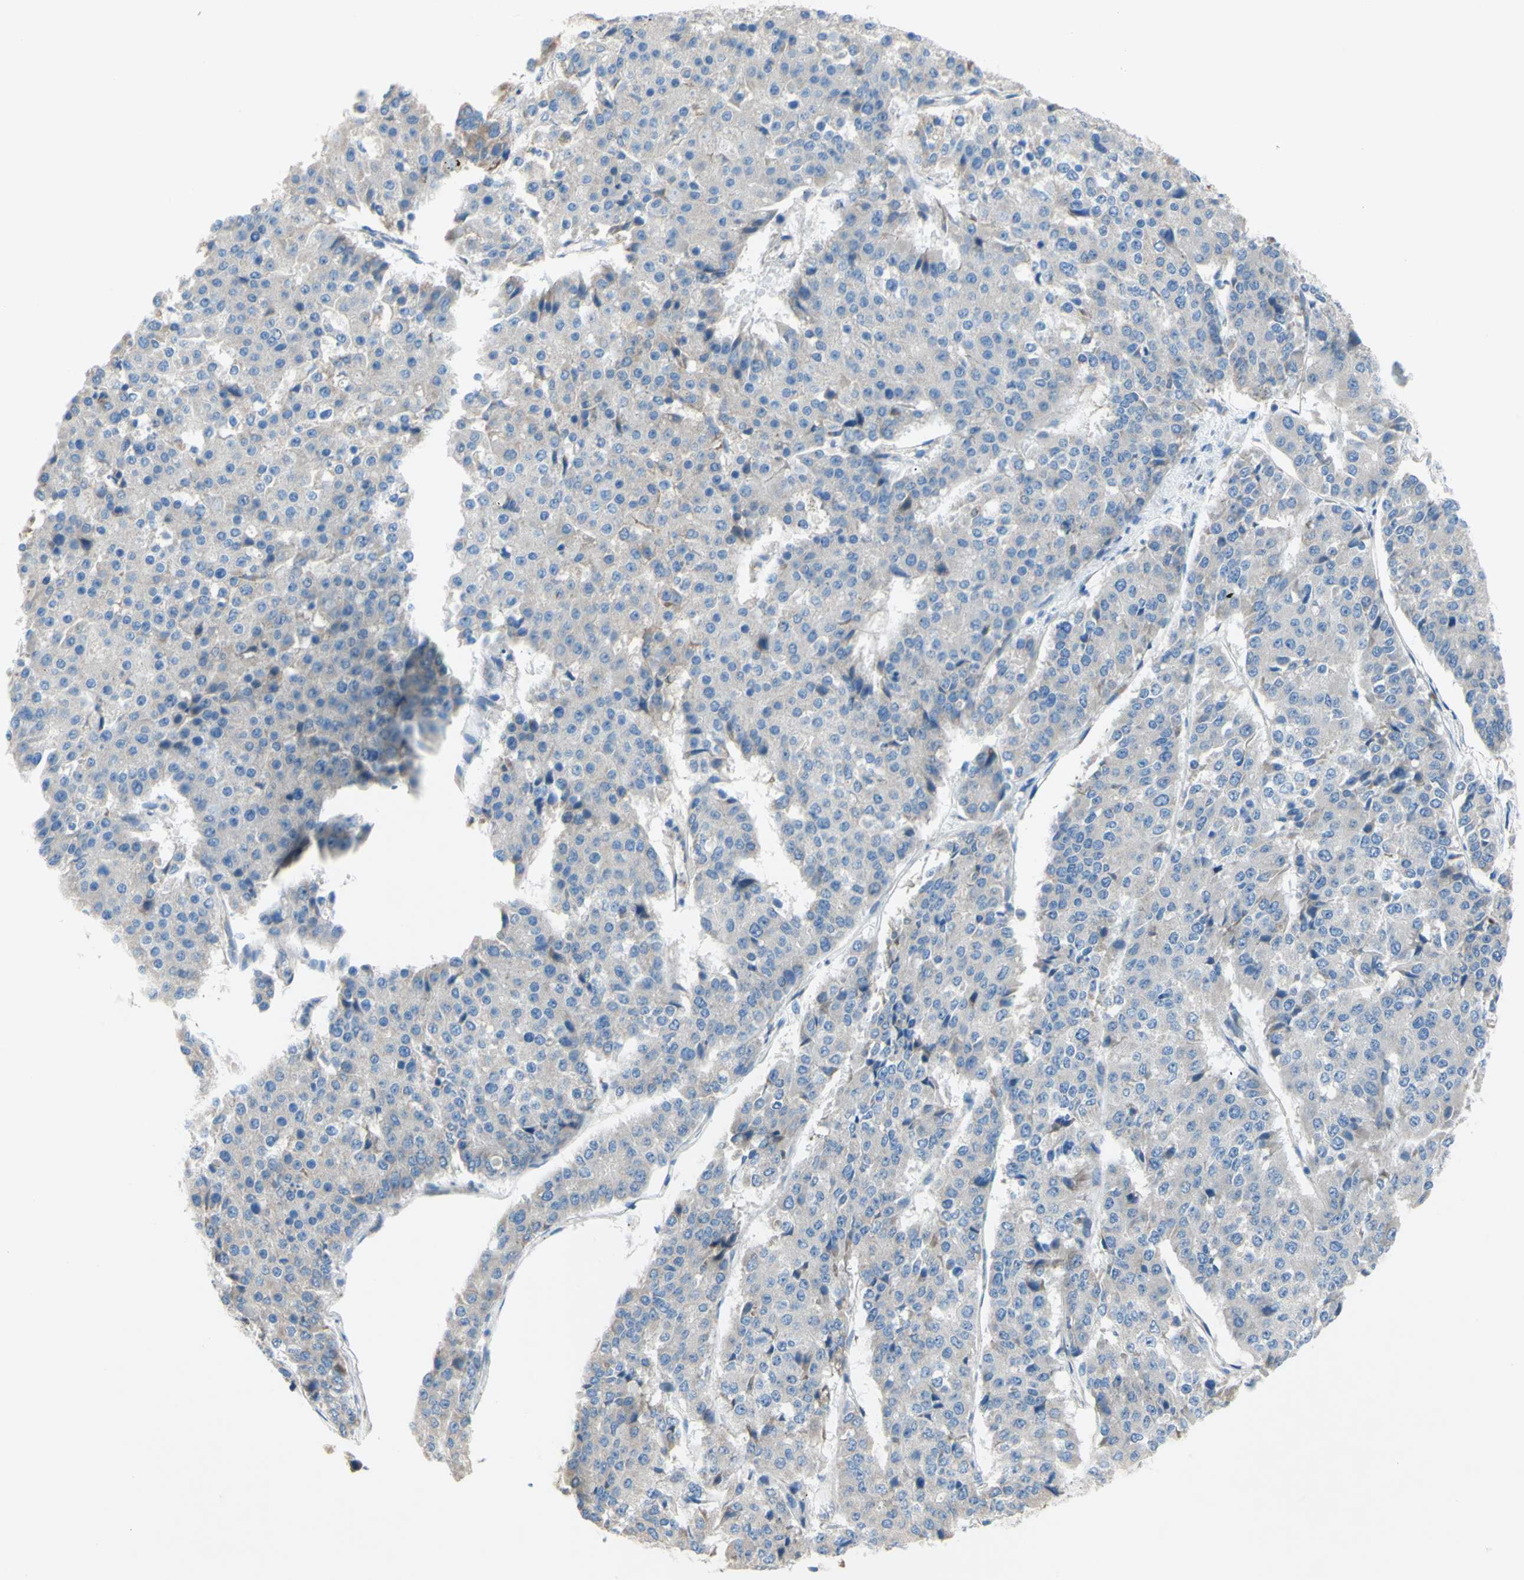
{"staining": {"intensity": "negative", "quantity": "none", "location": "none"}, "tissue": "pancreatic cancer", "cell_type": "Tumor cells", "image_type": "cancer", "snomed": [{"axis": "morphology", "description": "Adenocarcinoma, NOS"}, {"axis": "topography", "description": "Pancreas"}], "caption": "Tumor cells show no significant protein staining in pancreatic cancer. (DAB (3,3'-diaminobenzidine) IHC with hematoxylin counter stain).", "gene": "TMIGD2", "patient": {"sex": "male", "age": 50}}